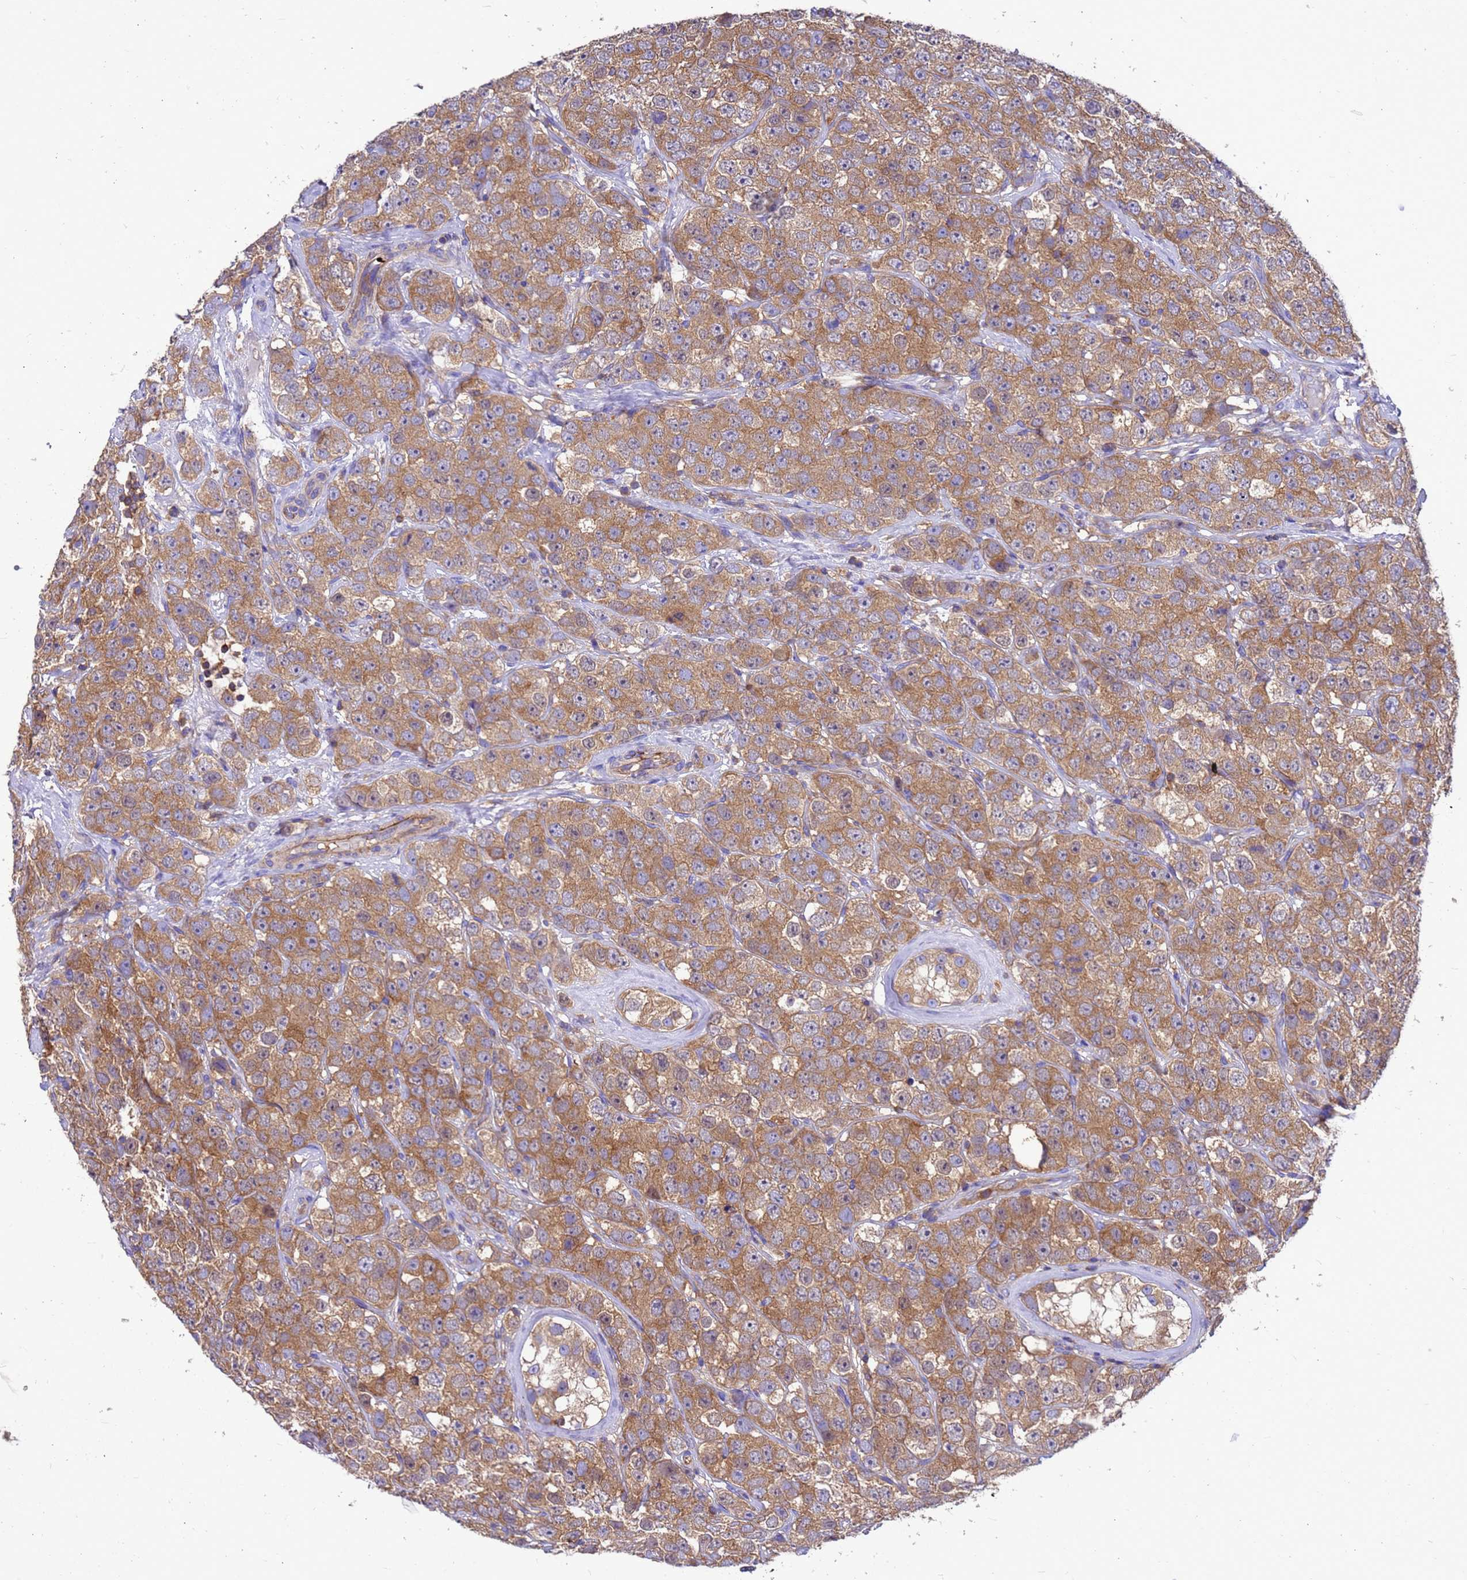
{"staining": {"intensity": "moderate", "quantity": ">75%", "location": "cytoplasmic/membranous"}, "tissue": "testis cancer", "cell_type": "Tumor cells", "image_type": "cancer", "snomed": [{"axis": "morphology", "description": "Seminoma, NOS"}, {"axis": "topography", "description": "Testis"}], "caption": "Immunohistochemical staining of human seminoma (testis) demonstrates medium levels of moderate cytoplasmic/membranous positivity in approximately >75% of tumor cells.", "gene": "ZNF235", "patient": {"sex": "male", "age": 28}}